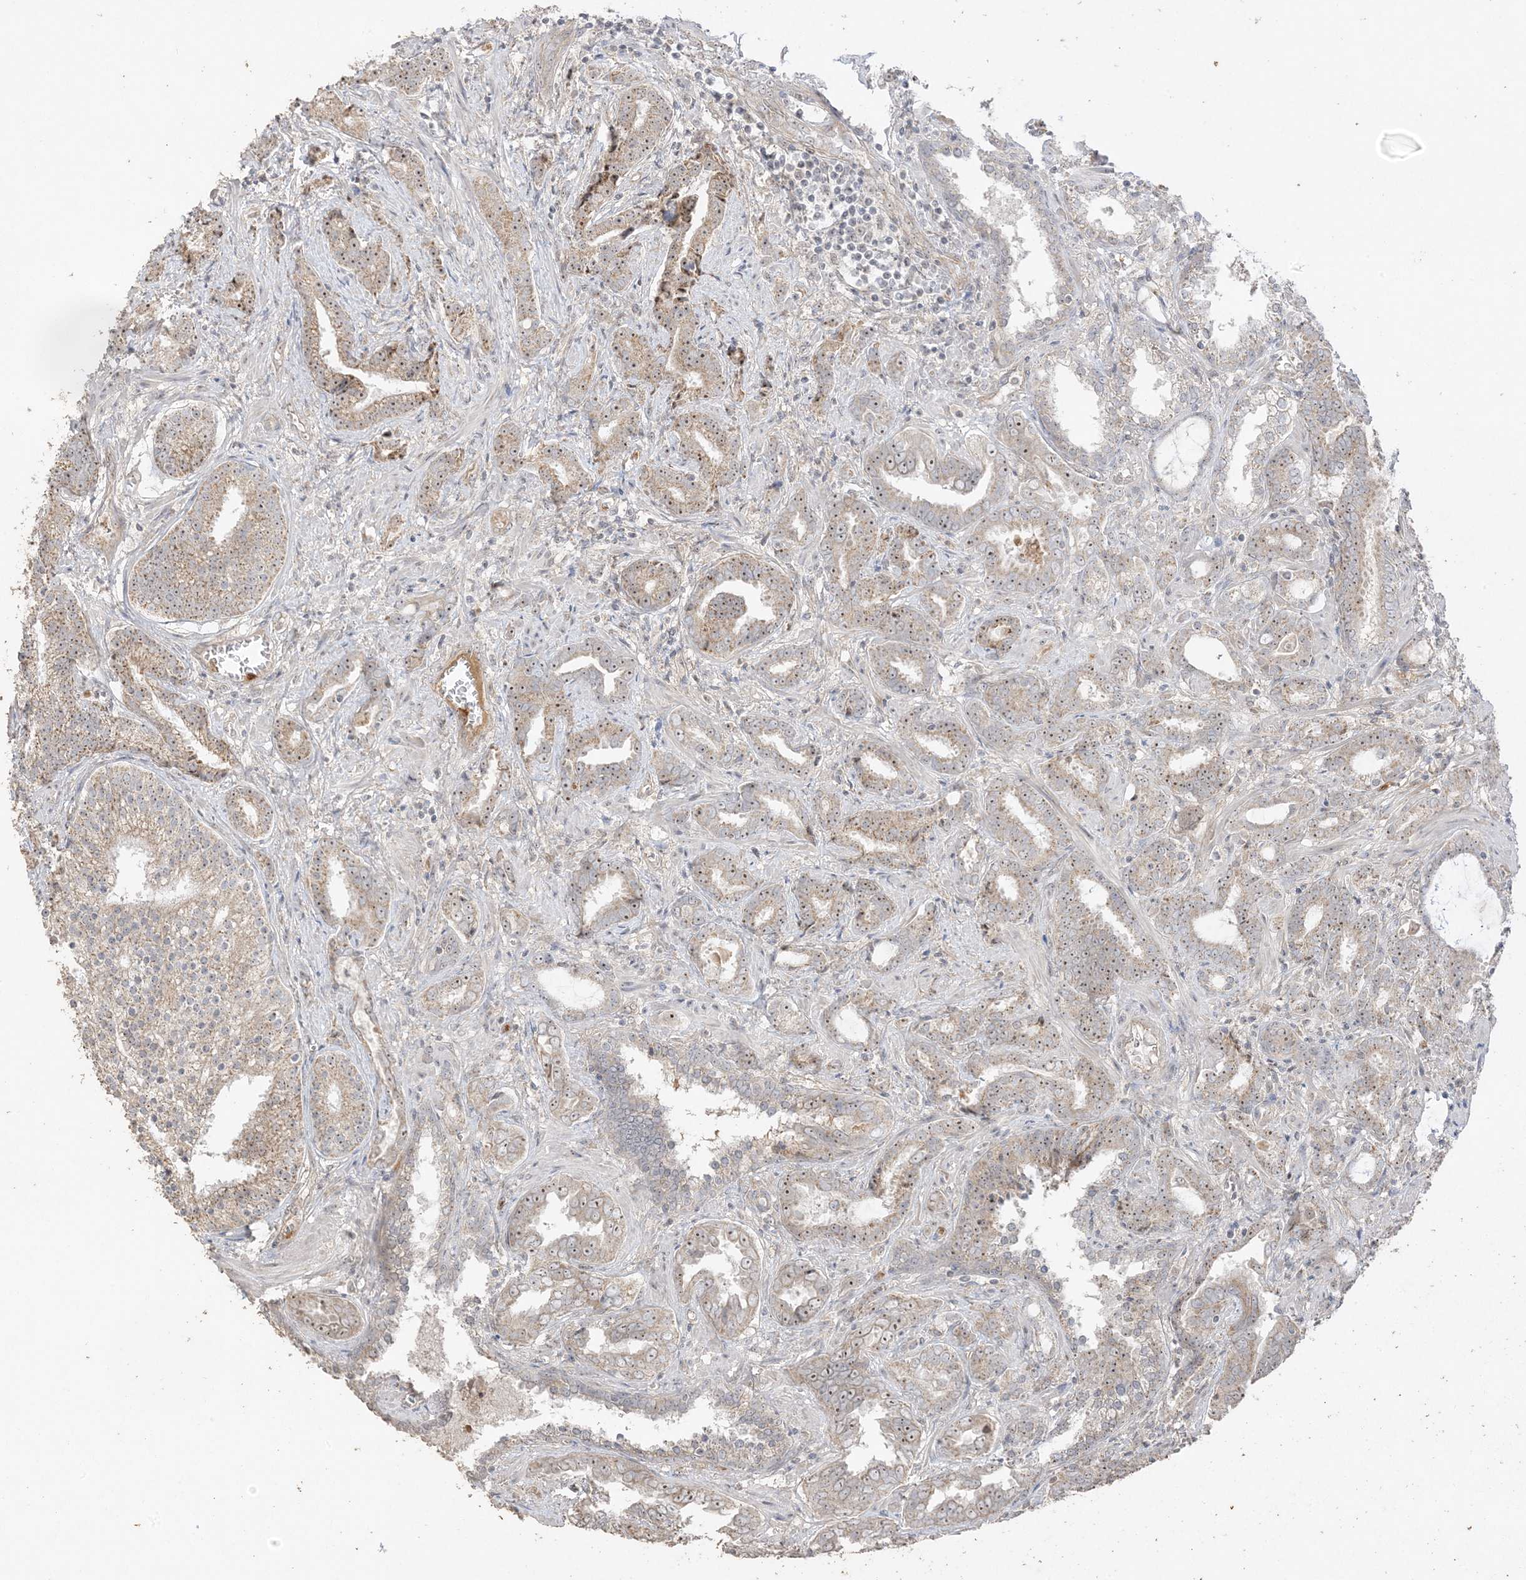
{"staining": {"intensity": "moderate", "quantity": "25%-75%", "location": "nuclear"}, "tissue": "prostate cancer", "cell_type": "Tumor cells", "image_type": "cancer", "snomed": [{"axis": "morphology", "description": "Adenocarcinoma, High grade"}, {"axis": "topography", "description": "Prostate and seminal vesicle, NOS"}], "caption": "Protein staining reveals moderate nuclear positivity in about 25%-75% of tumor cells in prostate cancer.", "gene": "DDX18", "patient": {"sex": "male", "age": 67}}